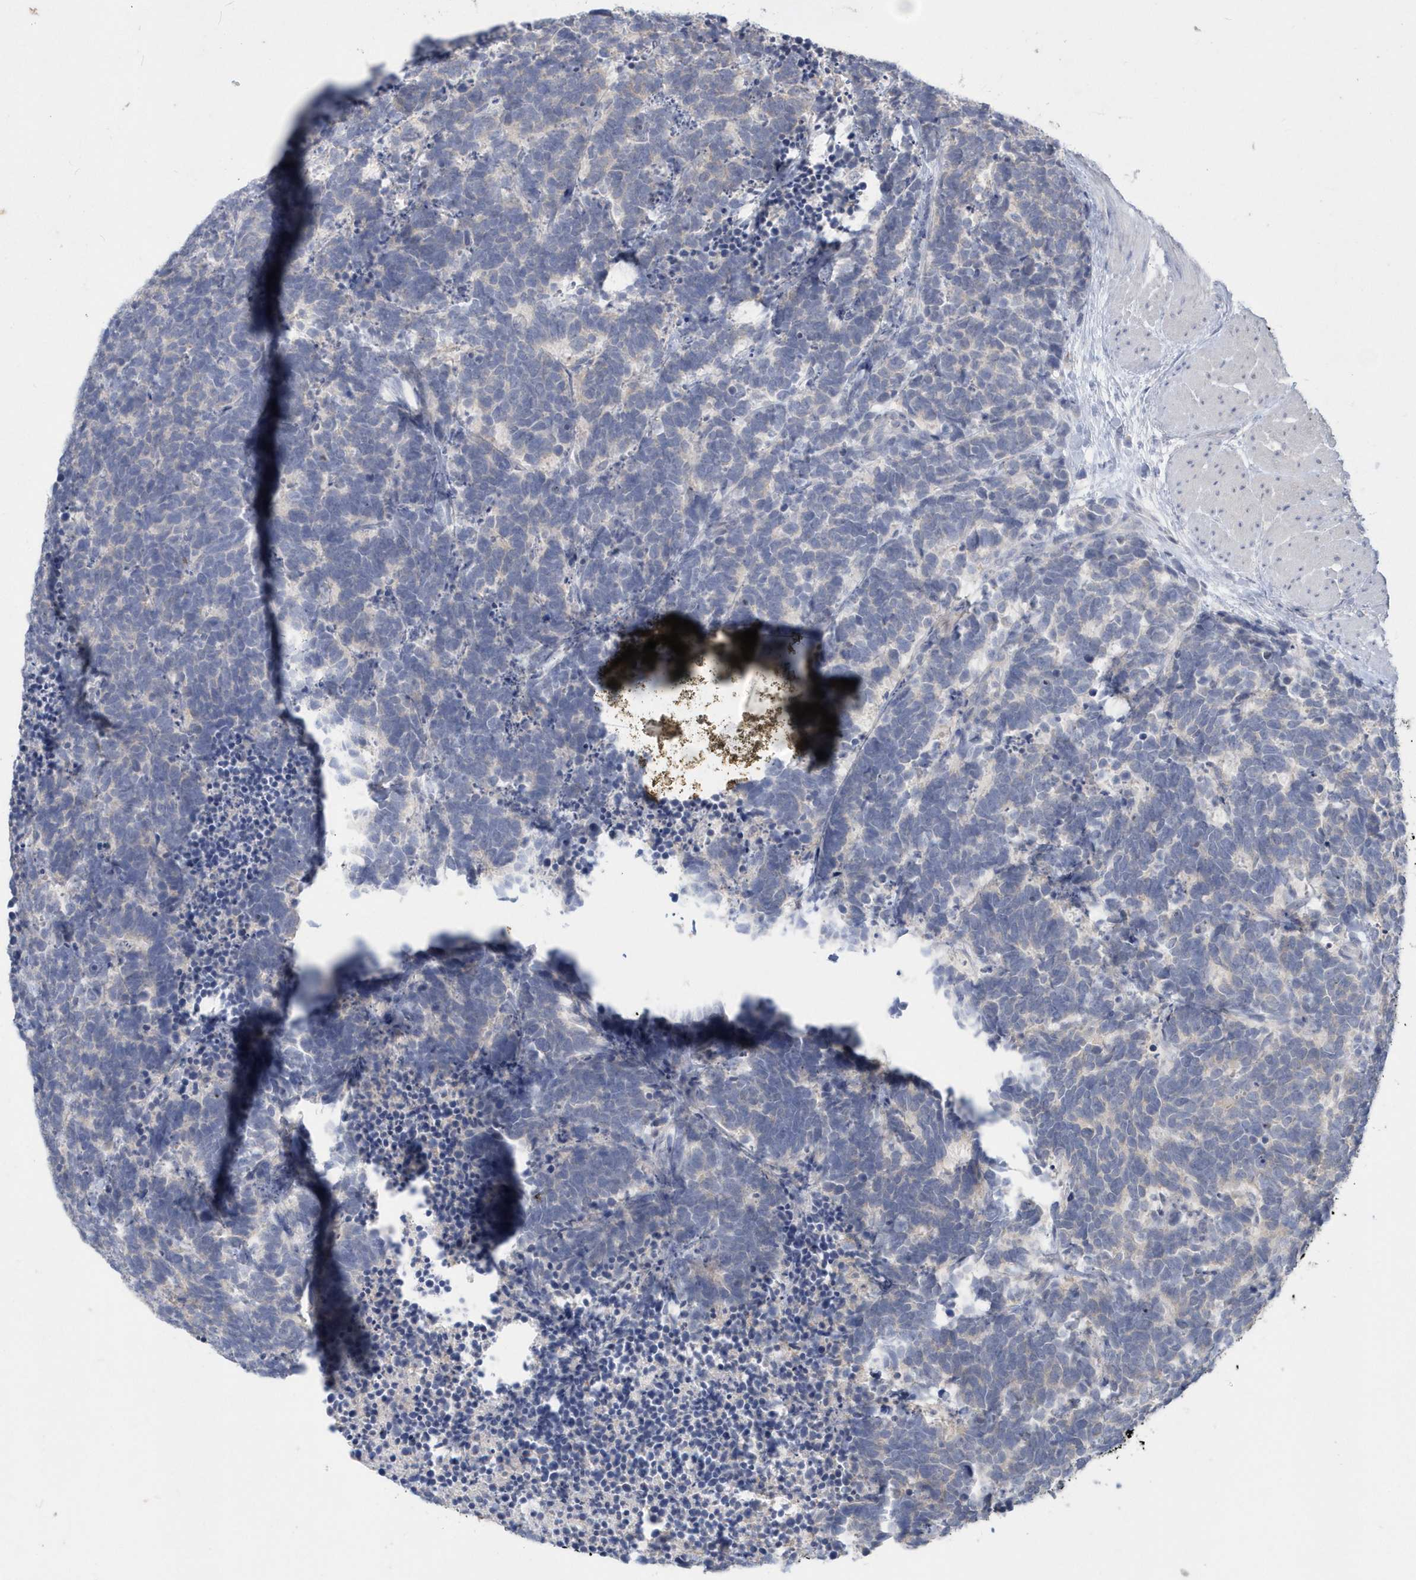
{"staining": {"intensity": "negative", "quantity": "none", "location": "none"}, "tissue": "carcinoid", "cell_type": "Tumor cells", "image_type": "cancer", "snomed": [{"axis": "morphology", "description": "Carcinoma, NOS"}, {"axis": "morphology", "description": "Carcinoid, malignant, NOS"}, {"axis": "topography", "description": "Urinary bladder"}], "caption": "This is a histopathology image of immunohistochemistry (IHC) staining of carcinoid (malignant), which shows no positivity in tumor cells.", "gene": "AKR7A2", "patient": {"sex": "male", "age": 57}}